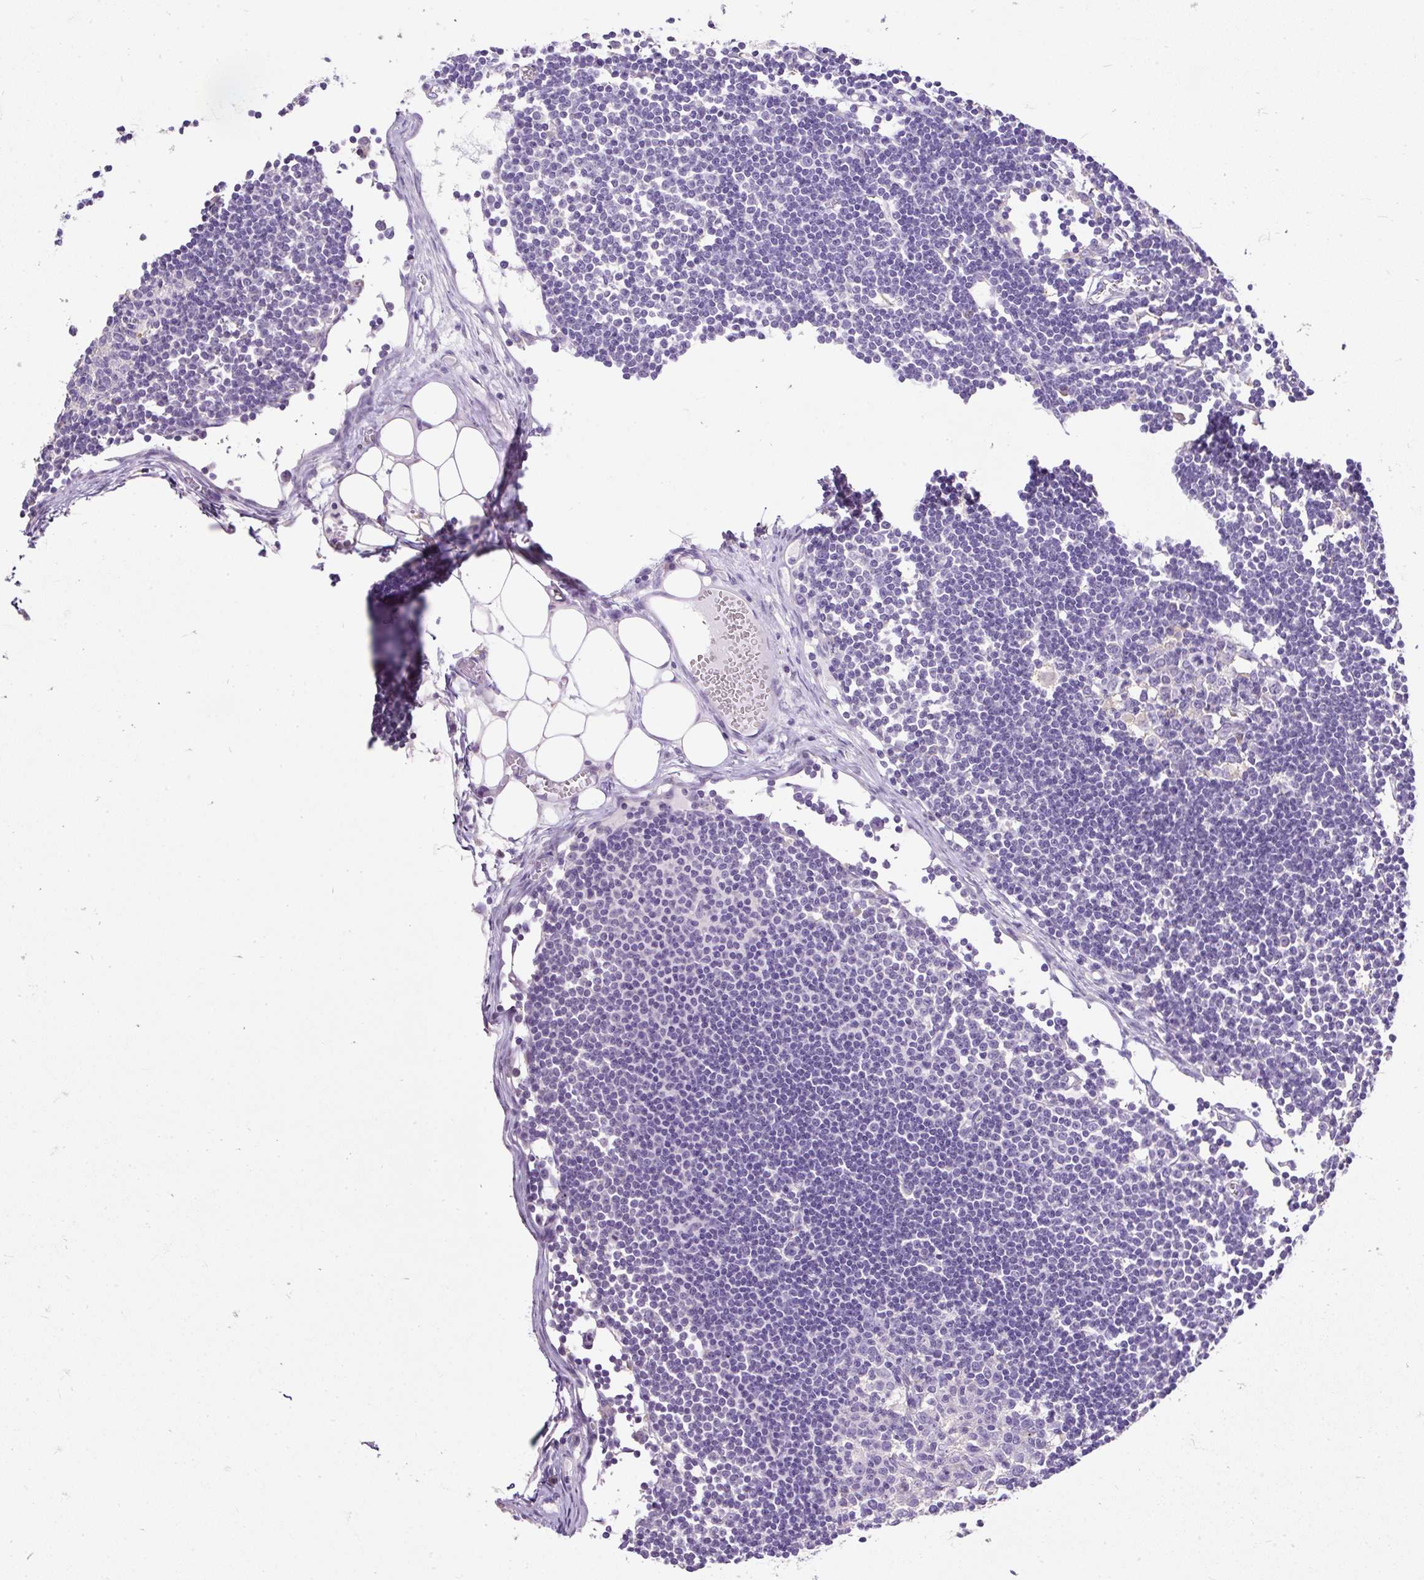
{"staining": {"intensity": "negative", "quantity": "none", "location": "none"}, "tissue": "lymph node", "cell_type": "Germinal center cells", "image_type": "normal", "snomed": [{"axis": "morphology", "description": "Normal tissue, NOS"}, {"axis": "topography", "description": "Lymph node"}], "caption": "This is an immunohistochemistry histopathology image of normal lymph node. There is no staining in germinal center cells.", "gene": "GBX1", "patient": {"sex": "female", "age": 11}}